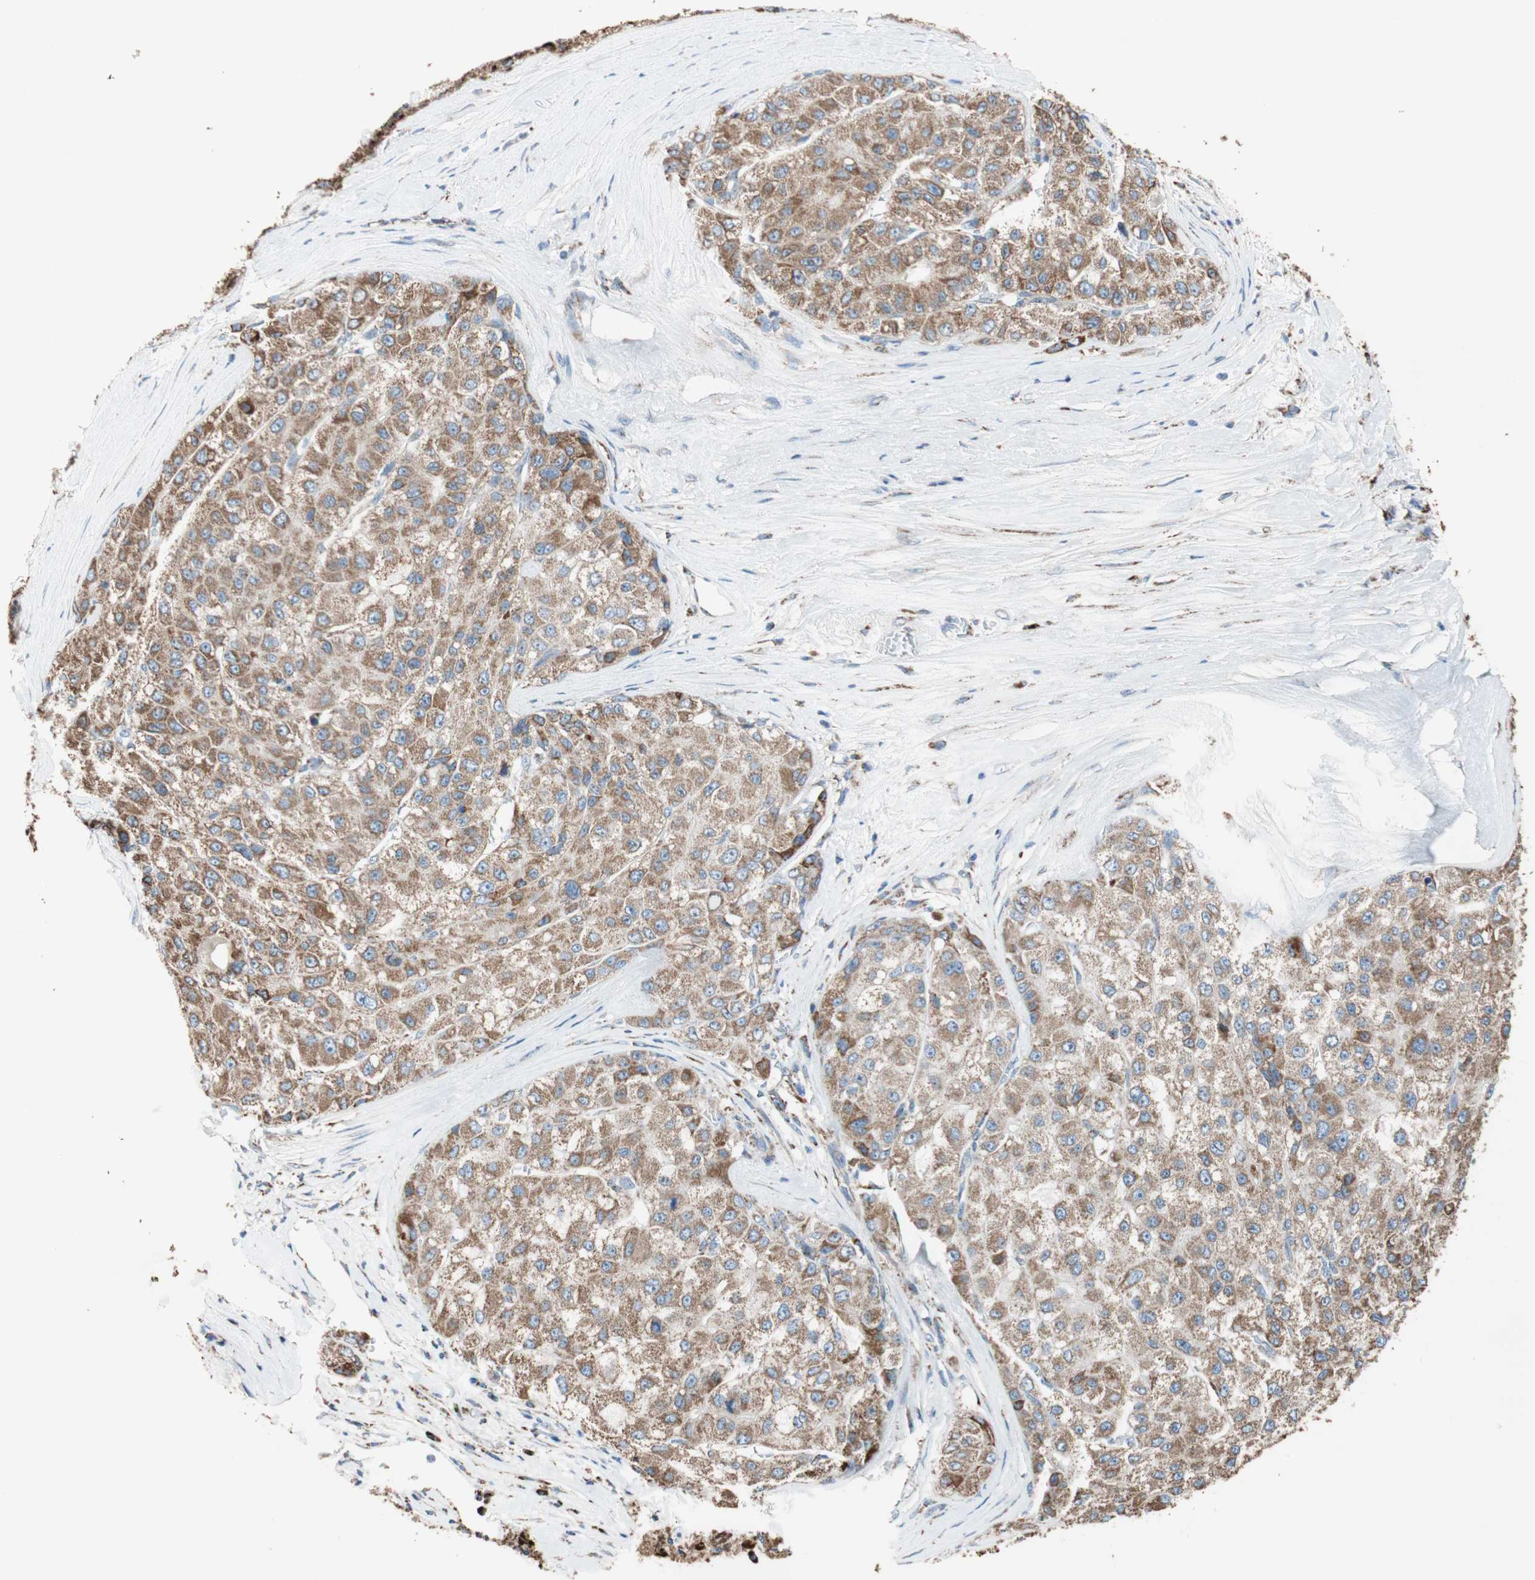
{"staining": {"intensity": "moderate", "quantity": ">75%", "location": "cytoplasmic/membranous"}, "tissue": "liver cancer", "cell_type": "Tumor cells", "image_type": "cancer", "snomed": [{"axis": "morphology", "description": "Carcinoma, Hepatocellular, NOS"}, {"axis": "topography", "description": "Liver"}], "caption": "Immunohistochemistry photomicrograph of neoplastic tissue: liver hepatocellular carcinoma stained using immunohistochemistry (IHC) demonstrates medium levels of moderate protein expression localized specifically in the cytoplasmic/membranous of tumor cells, appearing as a cytoplasmic/membranous brown color.", "gene": "PCSK4", "patient": {"sex": "male", "age": 80}}